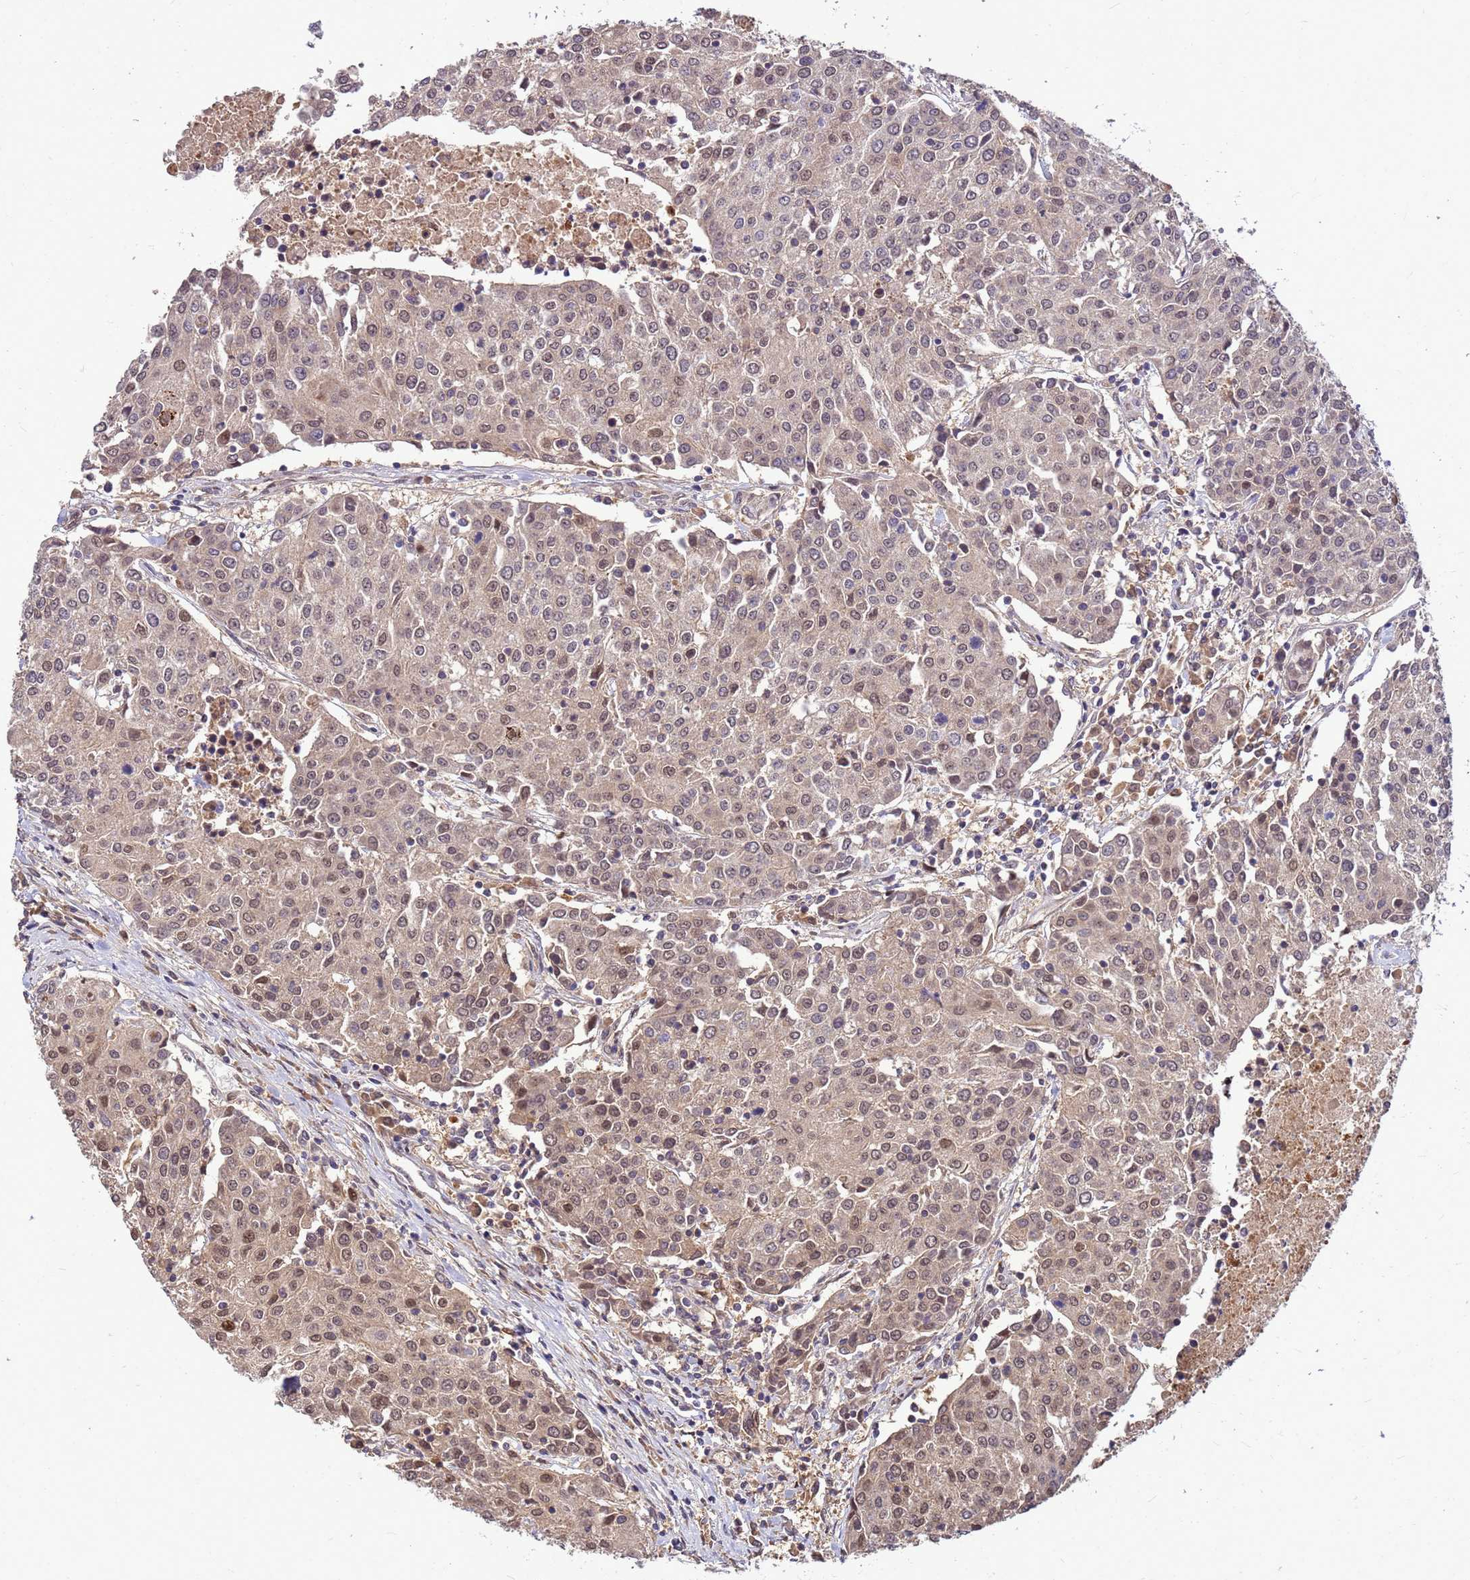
{"staining": {"intensity": "weak", "quantity": ">75%", "location": "cytoplasmic/membranous,nuclear"}, "tissue": "urothelial cancer", "cell_type": "Tumor cells", "image_type": "cancer", "snomed": [{"axis": "morphology", "description": "Urothelial carcinoma, High grade"}, {"axis": "topography", "description": "Urinary bladder"}], "caption": "Protein staining by IHC reveals weak cytoplasmic/membranous and nuclear expression in approximately >75% of tumor cells in high-grade urothelial carcinoma.", "gene": "DUS4L", "patient": {"sex": "female", "age": 85}}